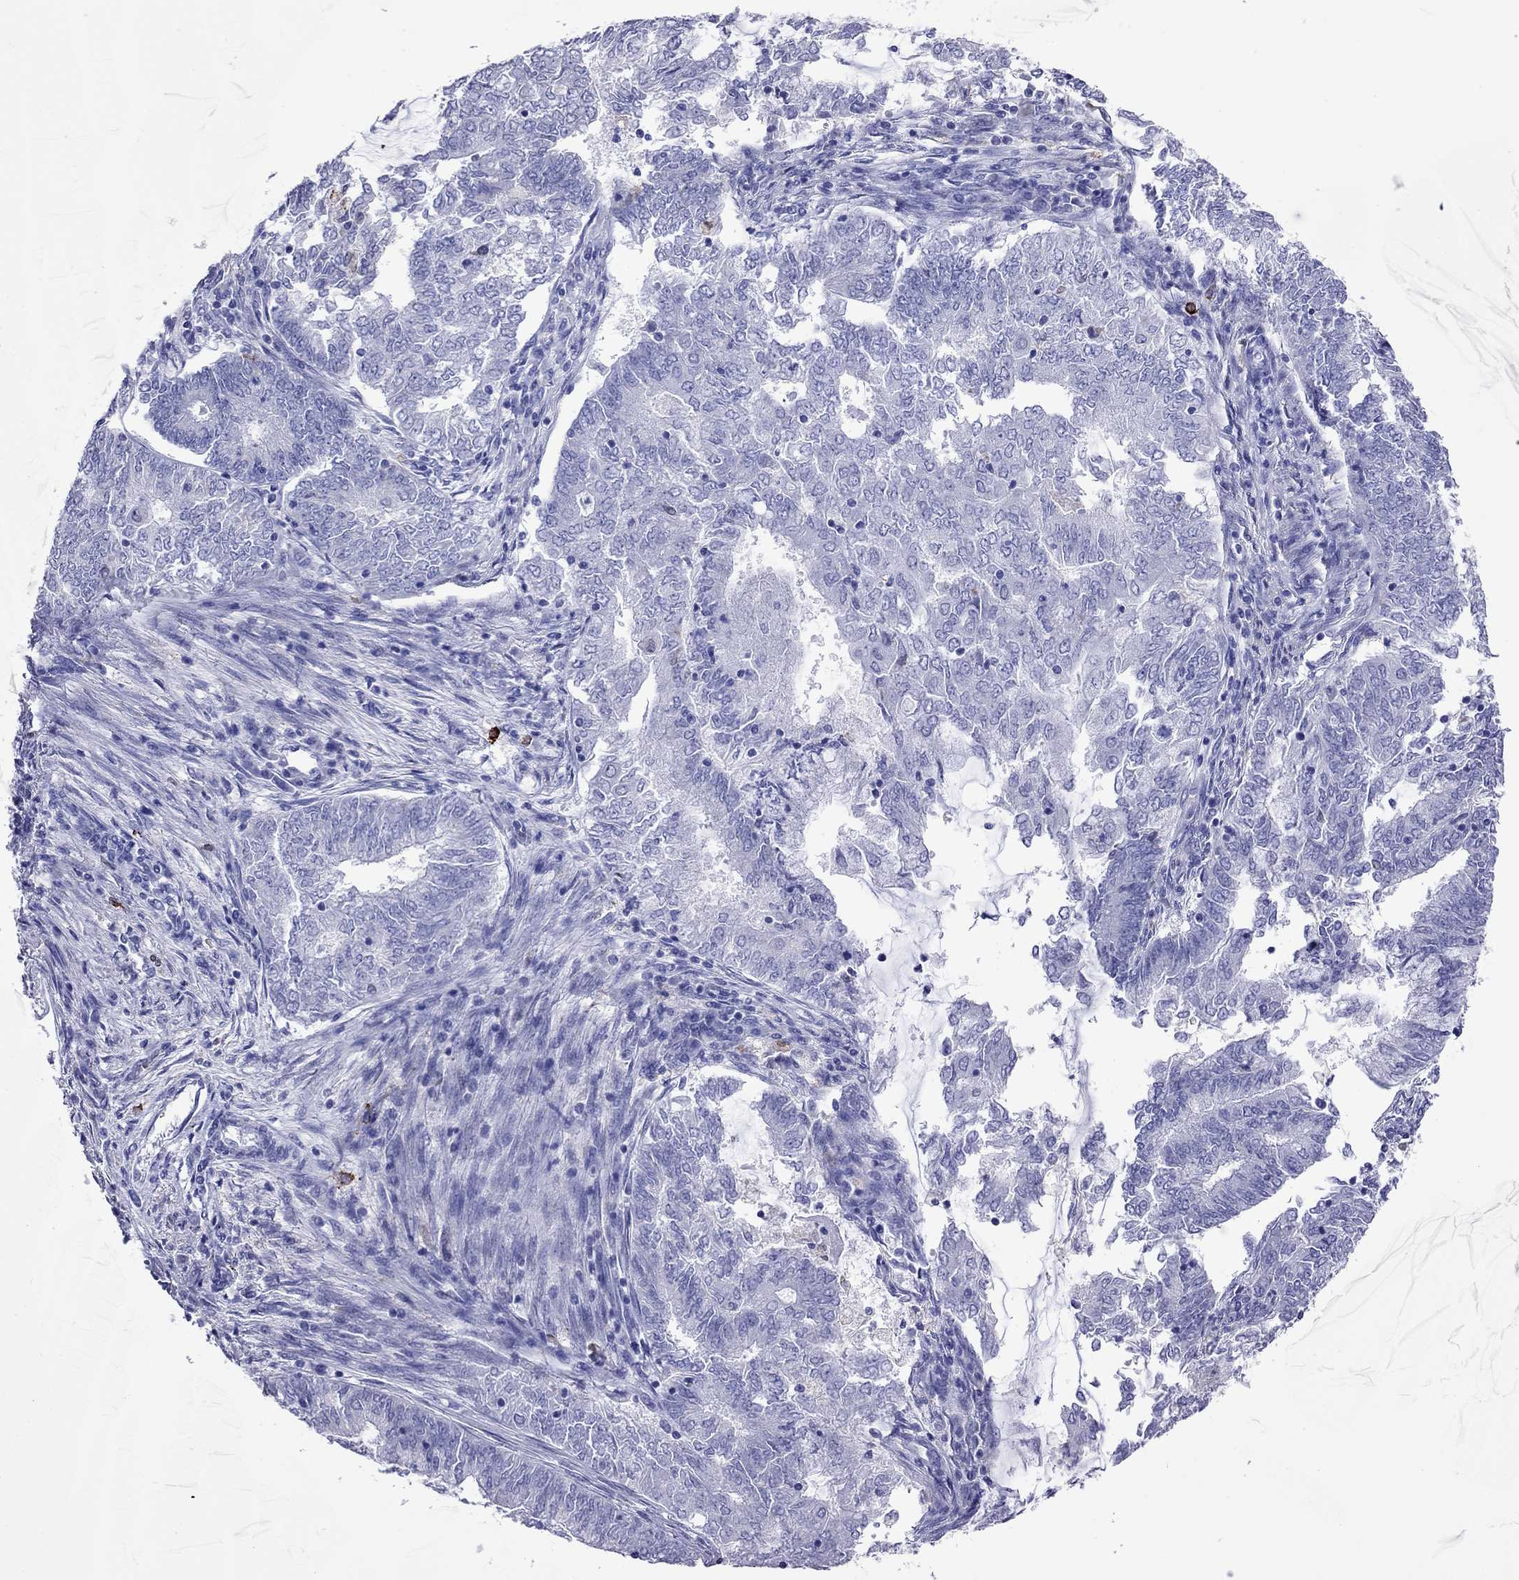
{"staining": {"intensity": "negative", "quantity": "none", "location": "none"}, "tissue": "endometrial cancer", "cell_type": "Tumor cells", "image_type": "cancer", "snomed": [{"axis": "morphology", "description": "Adenocarcinoma, NOS"}, {"axis": "topography", "description": "Endometrium"}], "caption": "The IHC micrograph has no significant positivity in tumor cells of endometrial adenocarcinoma tissue.", "gene": "ADORA2A", "patient": {"sex": "female", "age": 62}}